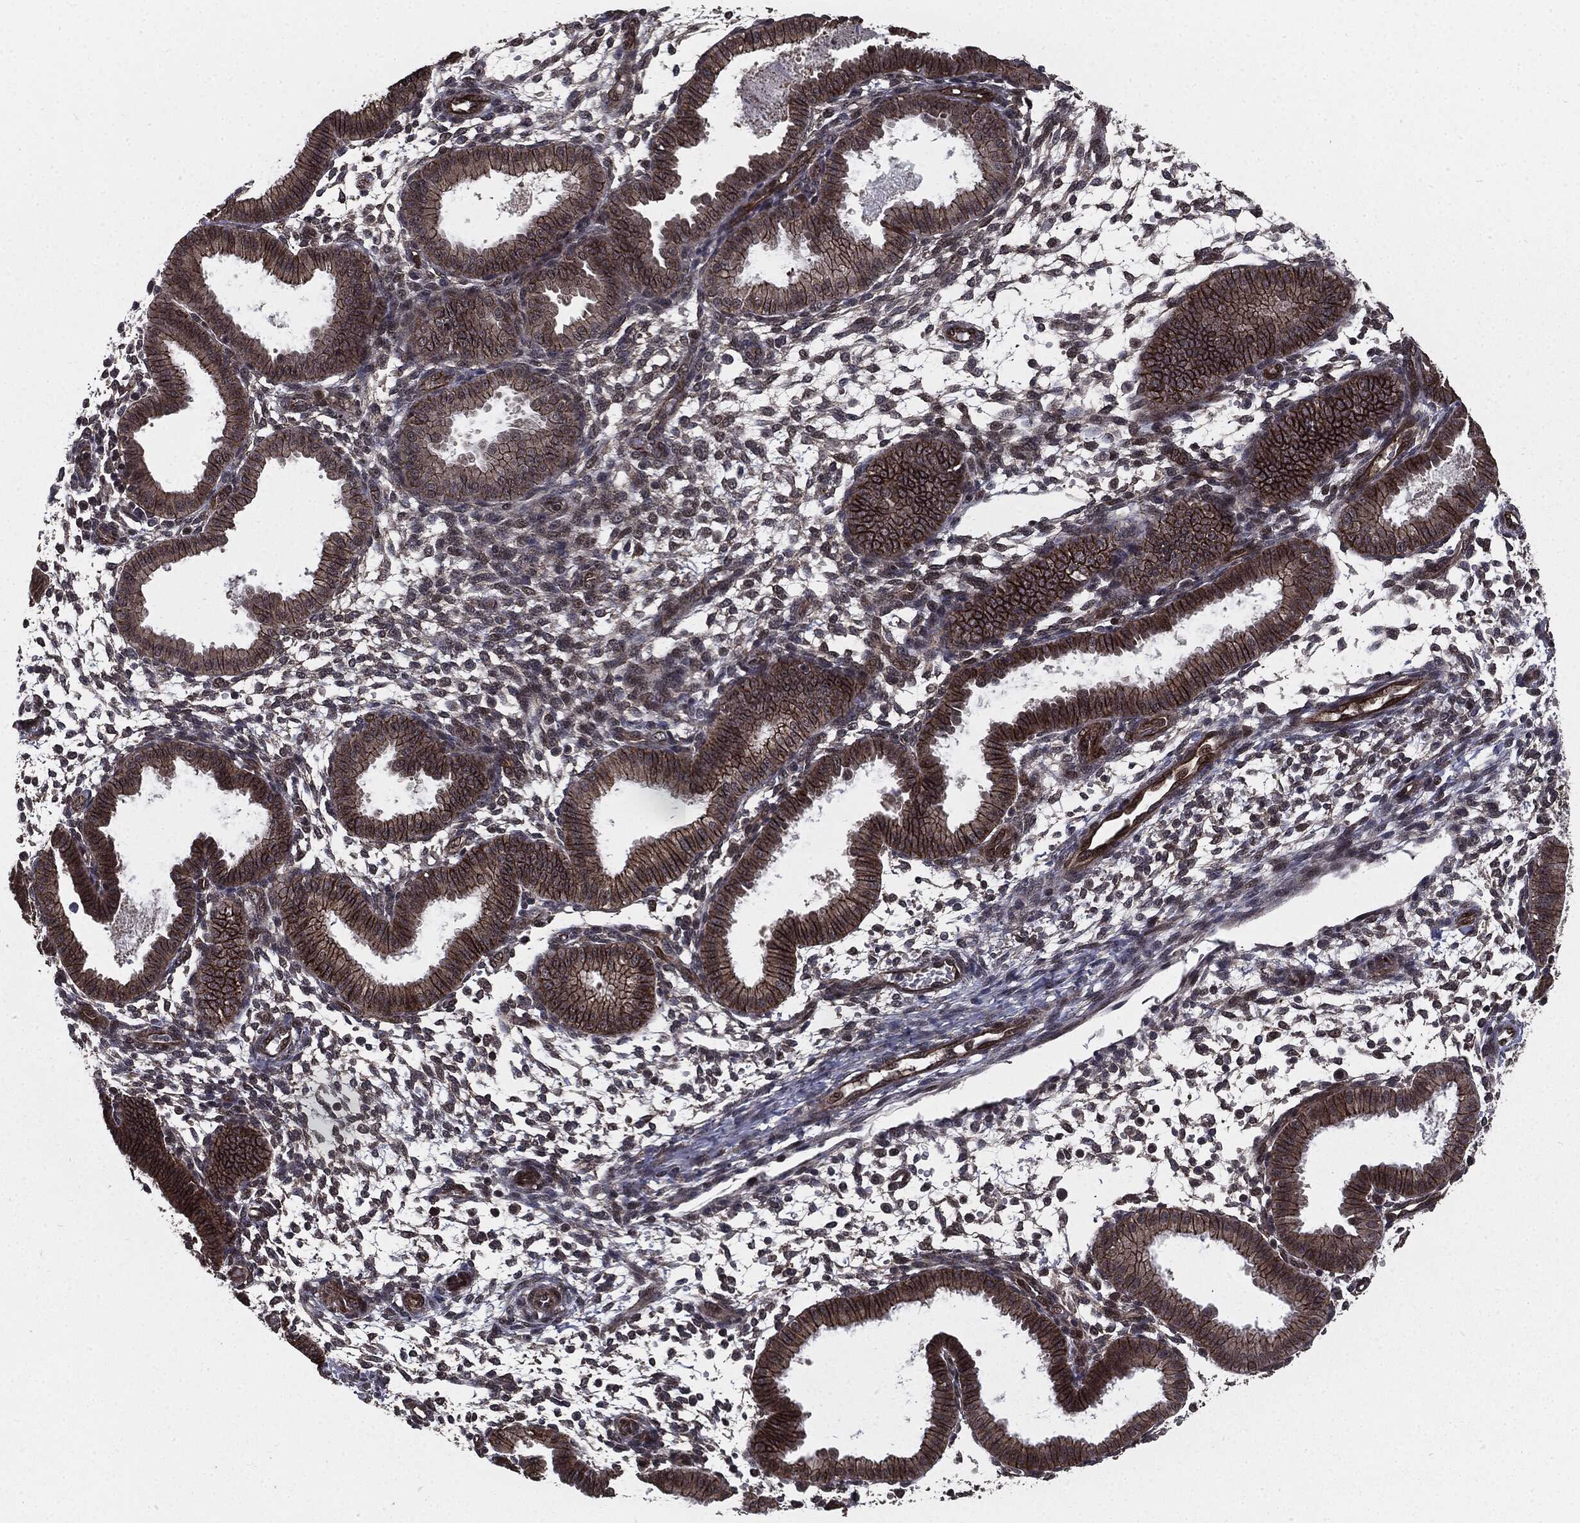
{"staining": {"intensity": "negative", "quantity": "none", "location": "none"}, "tissue": "endometrium", "cell_type": "Cells in endometrial stroma", "image_type": "normal", "snomed": [{"axis": "morphology", "description": "Normal tissue, NOS"}, {"axis": "topography", "description": "Endometrium"}], "caption": "This micrograph is of normal endometrium stained with immunohistochemistry (IHC) to label a protein in brown with the nuclei are counter-stained blue. There is no positivity in cells in endometrial stroma.", "gene": "PTPA", "patient": {"sex": "female", "age": 43}}